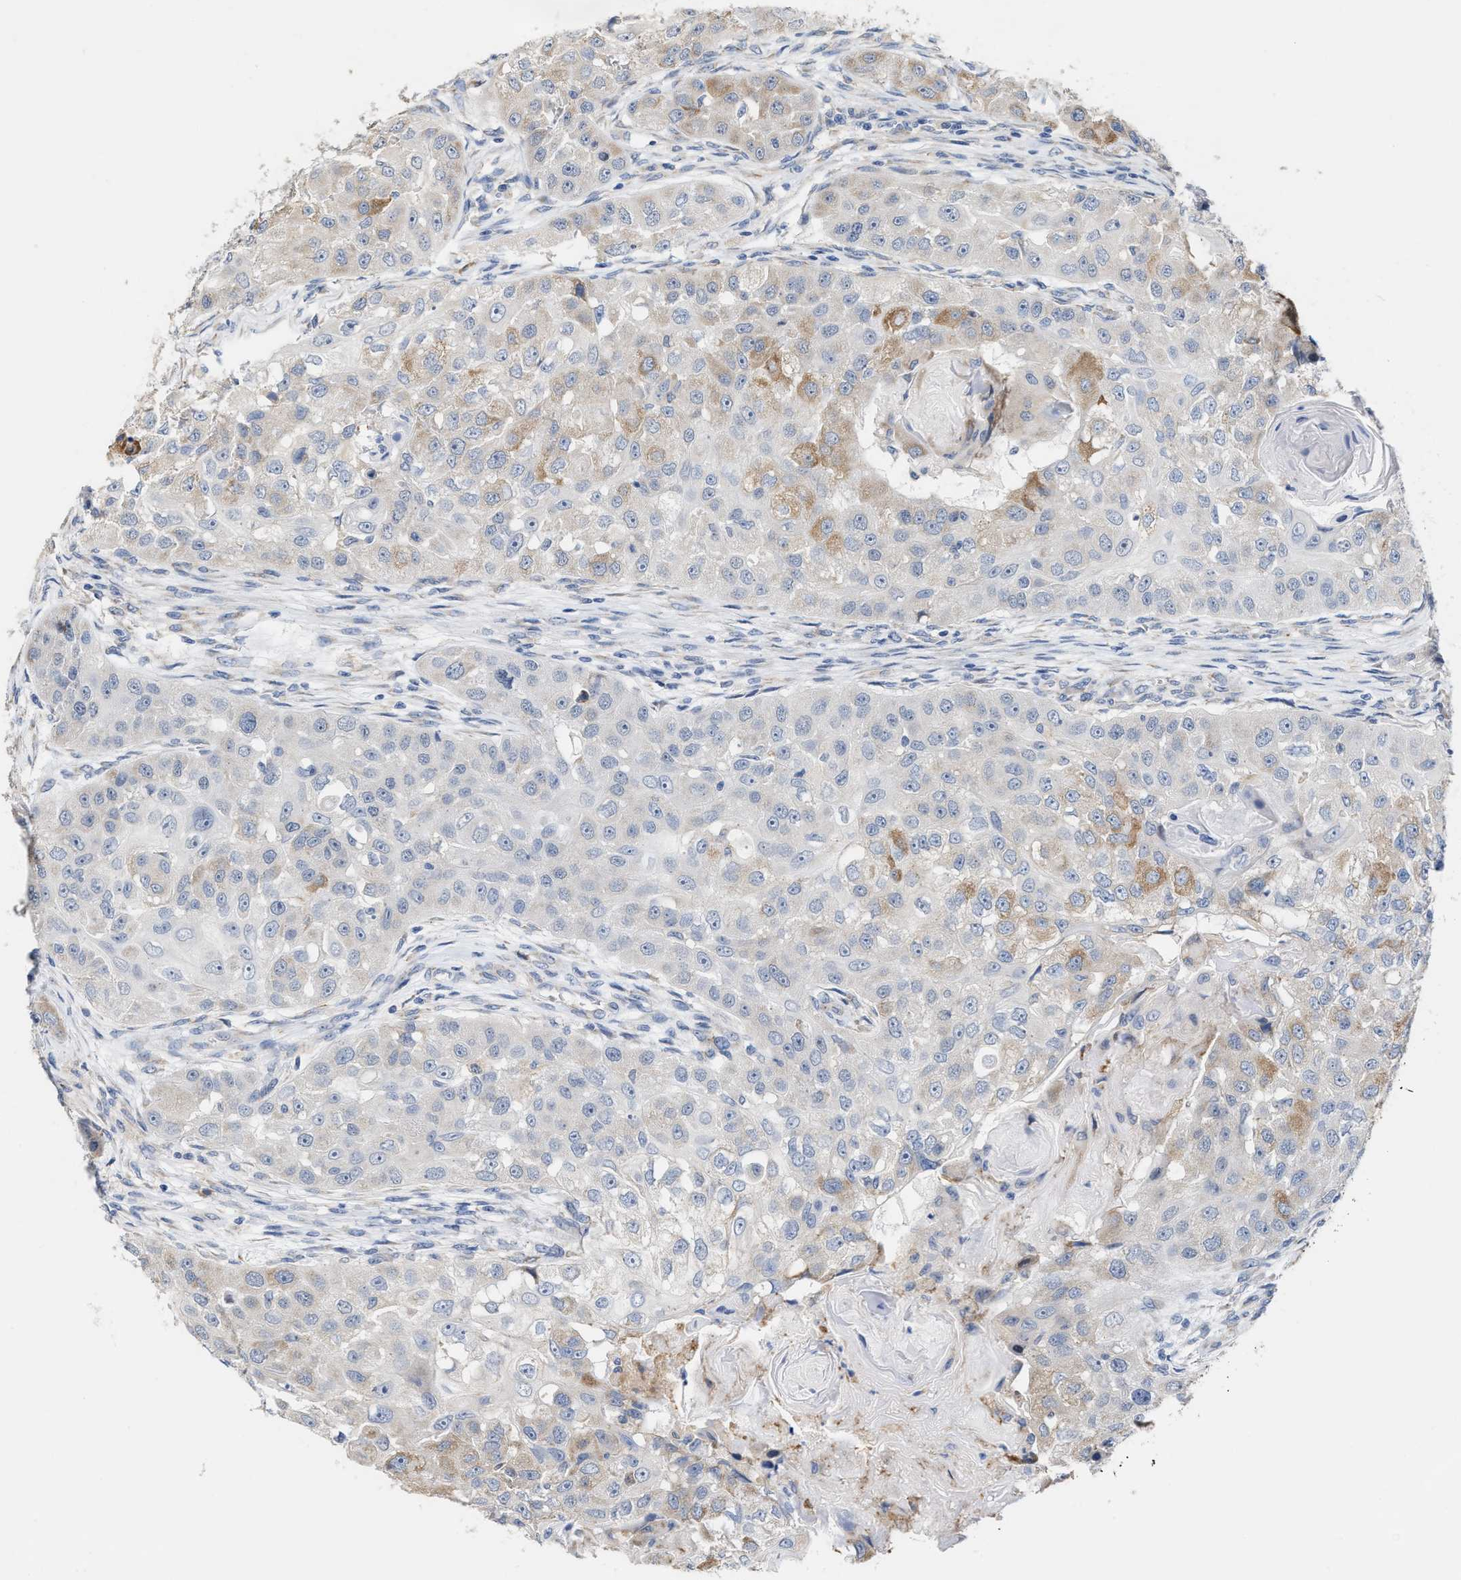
{"staining": {"intensity": "moderate", "quantity": "<25%", "location": "cytoplasmic/membranous"}, "tissue": "head and neck cancer", "cell_type": "Tumor cells", "image_type": "cancer", "snomed": [{"axis": "morphology", "description": "Normal tissue, NOS"}, {"axis": "morphology", "description": "Squamous cell carcinoma, NOS"}, {"axis": "topography", "description": "Skeletal muscle"}, {"axis": "topography", "description": "Head-Neck"}], "caption": "A low amount of moderate cytoplasmic/membranous positivity is present in about <25% of tumor cells in head and neck cancer (squamous cell carcinoma) tissue.", "gene": "RYR2", "patient": {"sex": "male", "age": 51}}